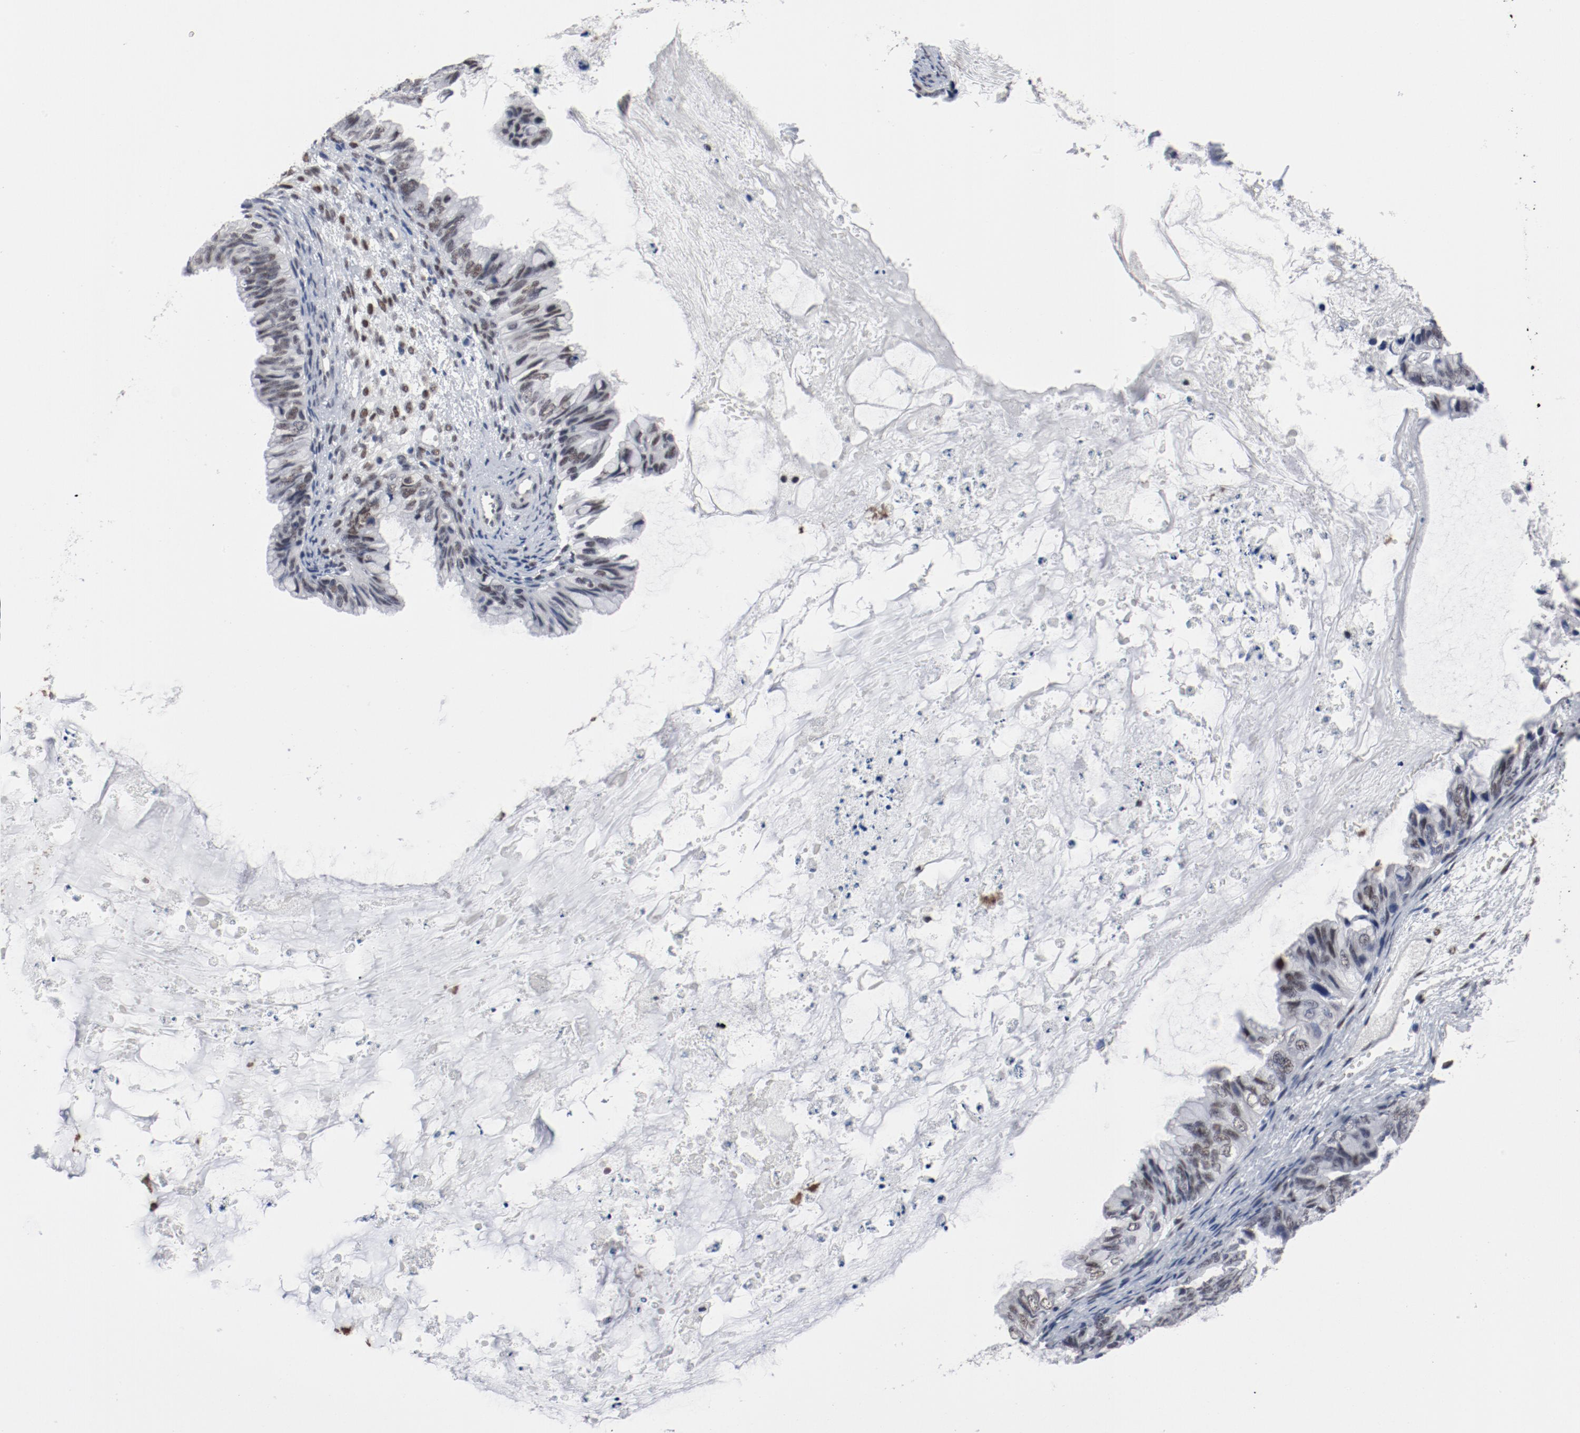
{"staining": {"intensity": "weak", "quantity": ">75%", "location": "nuclear"}, "tissue": "ovarian cancer", "cell_type": "Tumor cells", "image_type": "cancer", "snomed": [{"axis": "morphology", "description": "Cystadenocarcinoma, mucinous, NOS"}, {"axis": "topography", "description": "Ovary"}], "caption": "Immunohistochemical staining of ovarian mucinous cystadenocarcinoma displays low levels of weak nuclear protein positivity in about >75% of tumor cells.", "gene": "ARNT", "patient": {"sex": "female", "age": 36}}